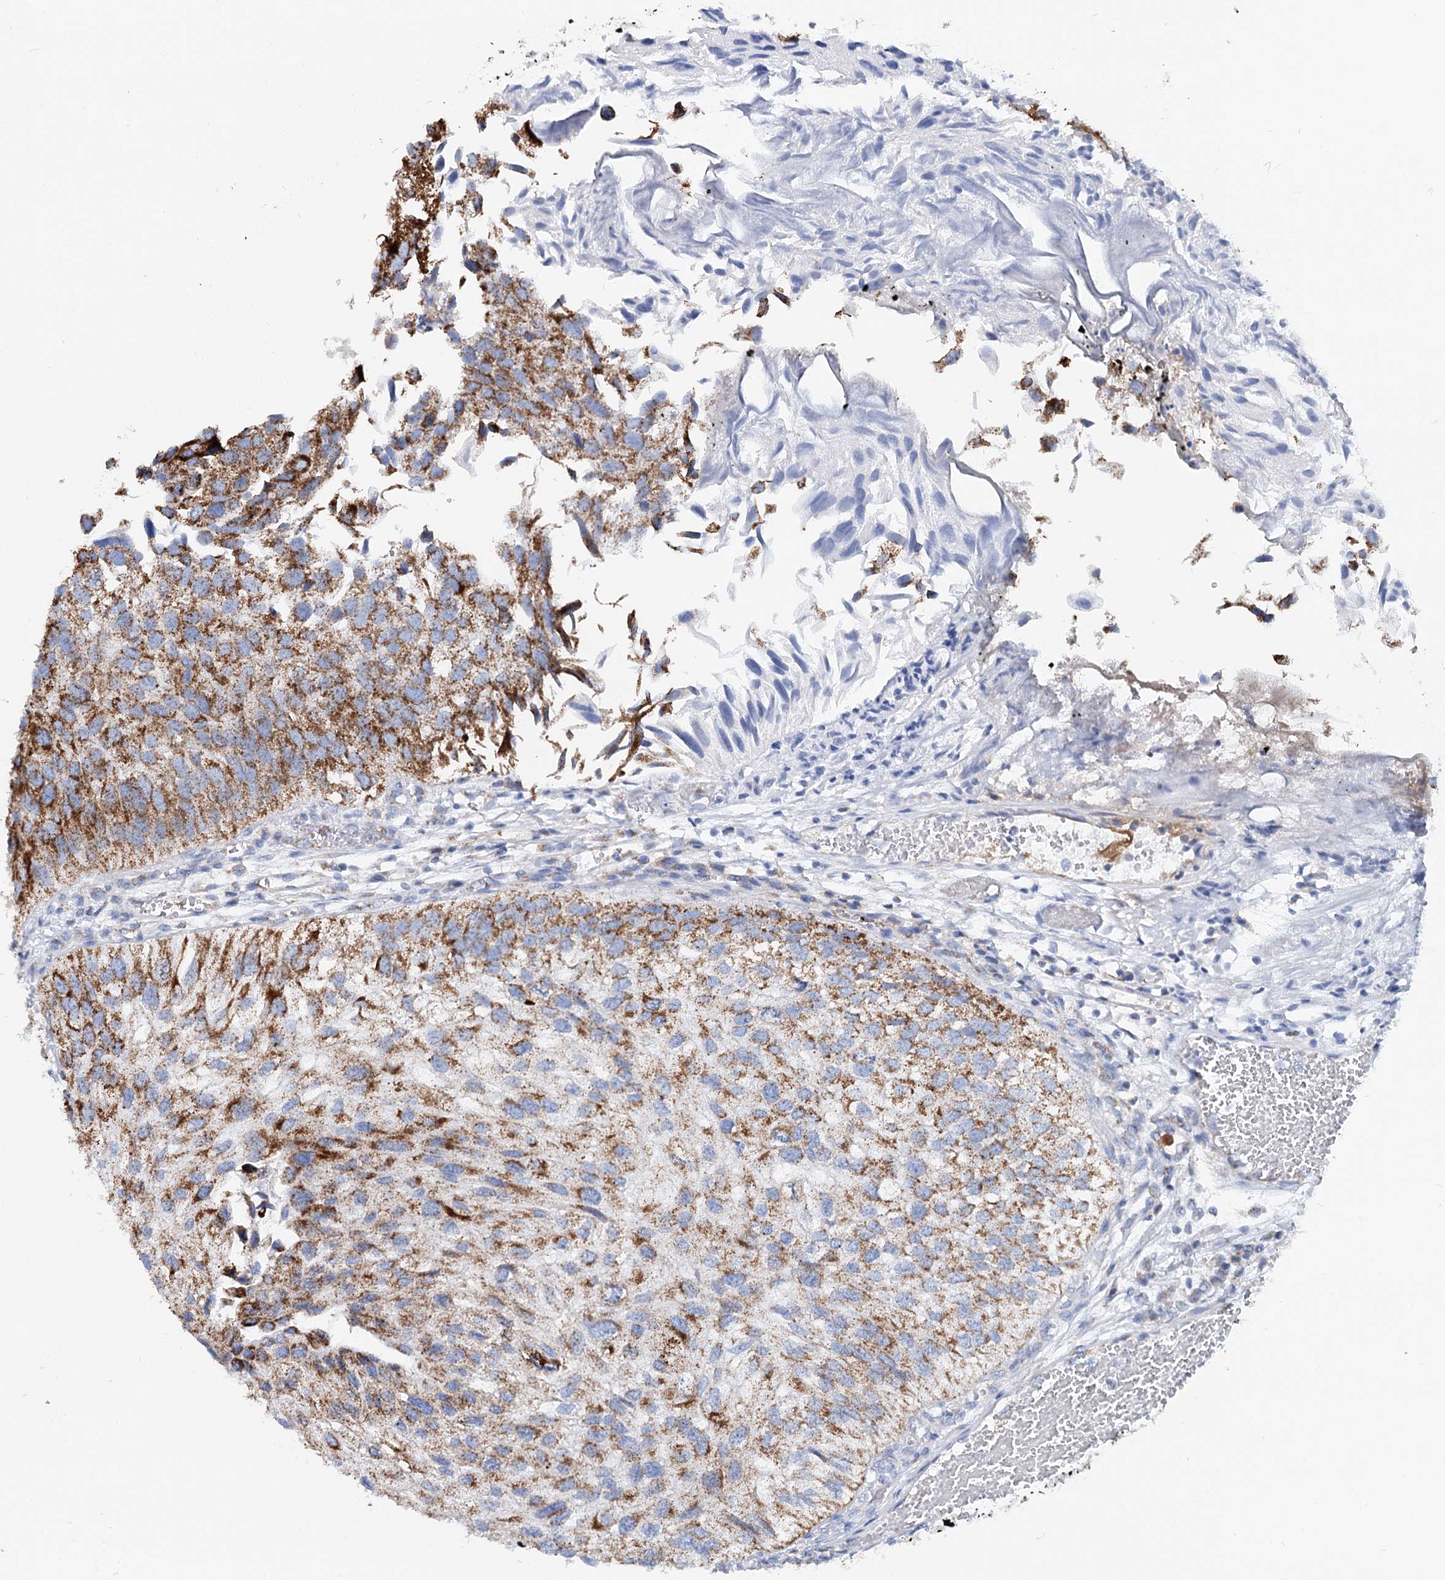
{"staining": {"intensity": "moderate", "quantity": ">75%", "location": "cytoplasmic/membranous"}, "tissue": "urothelial cancer", "cell_type": "Tumor cells", "image_type": "cancer", "snomed": [{"axis": "morphology", "description": "Urothelial carcinoma, Low grade"}, {"axis": "topography", "description": "Urinary bladder"}], "caption": "The immunohistochemical stain highlights moderate cytoplasmic/membranous expression in tumor cells of urothelial cancer tissue.", "gene": "MCCC2", "patient": {"sex": "female", "age": 89}}